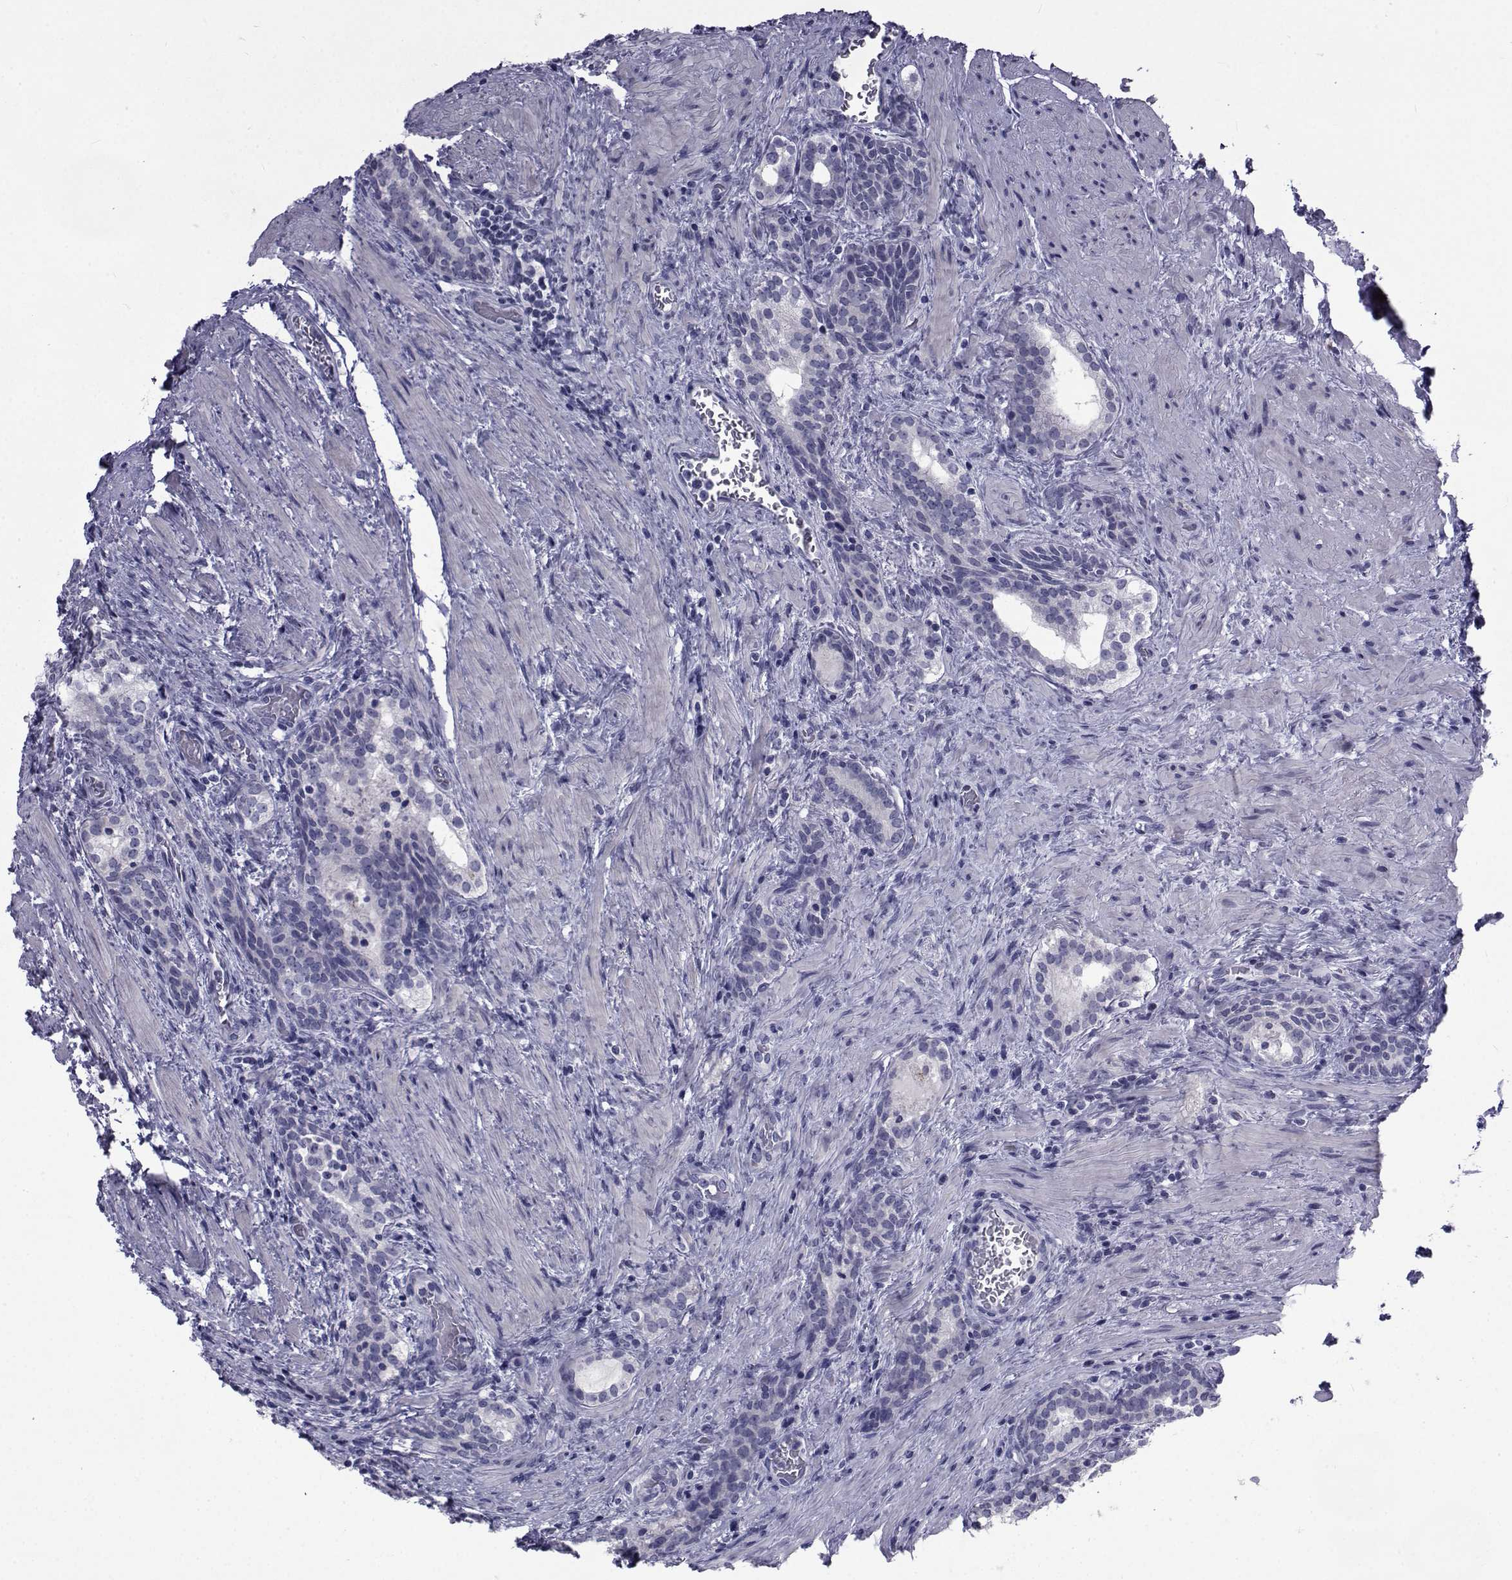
{"staining": {"intensity": "negative", "quantity": "none", "location": "none"}, "tissue": "prostate cancer", "cell_type": "Tumor cells", "image_type": "cancer", "snomed": [{"axis": "morphology", "description": "Adenocarcinoma, NOS"}, {"axis": "morphology", "description": "Adenocarcinoma, High grade"}, {"axis": "topography", "description": "Prostate"}], "caption": "This is an IHC histopathology image of adenocarcinoma (prostate). There is no positivity in tumor cells.", "gene": "PDE6H", "patient": {"sex": "male", "age": 61}}